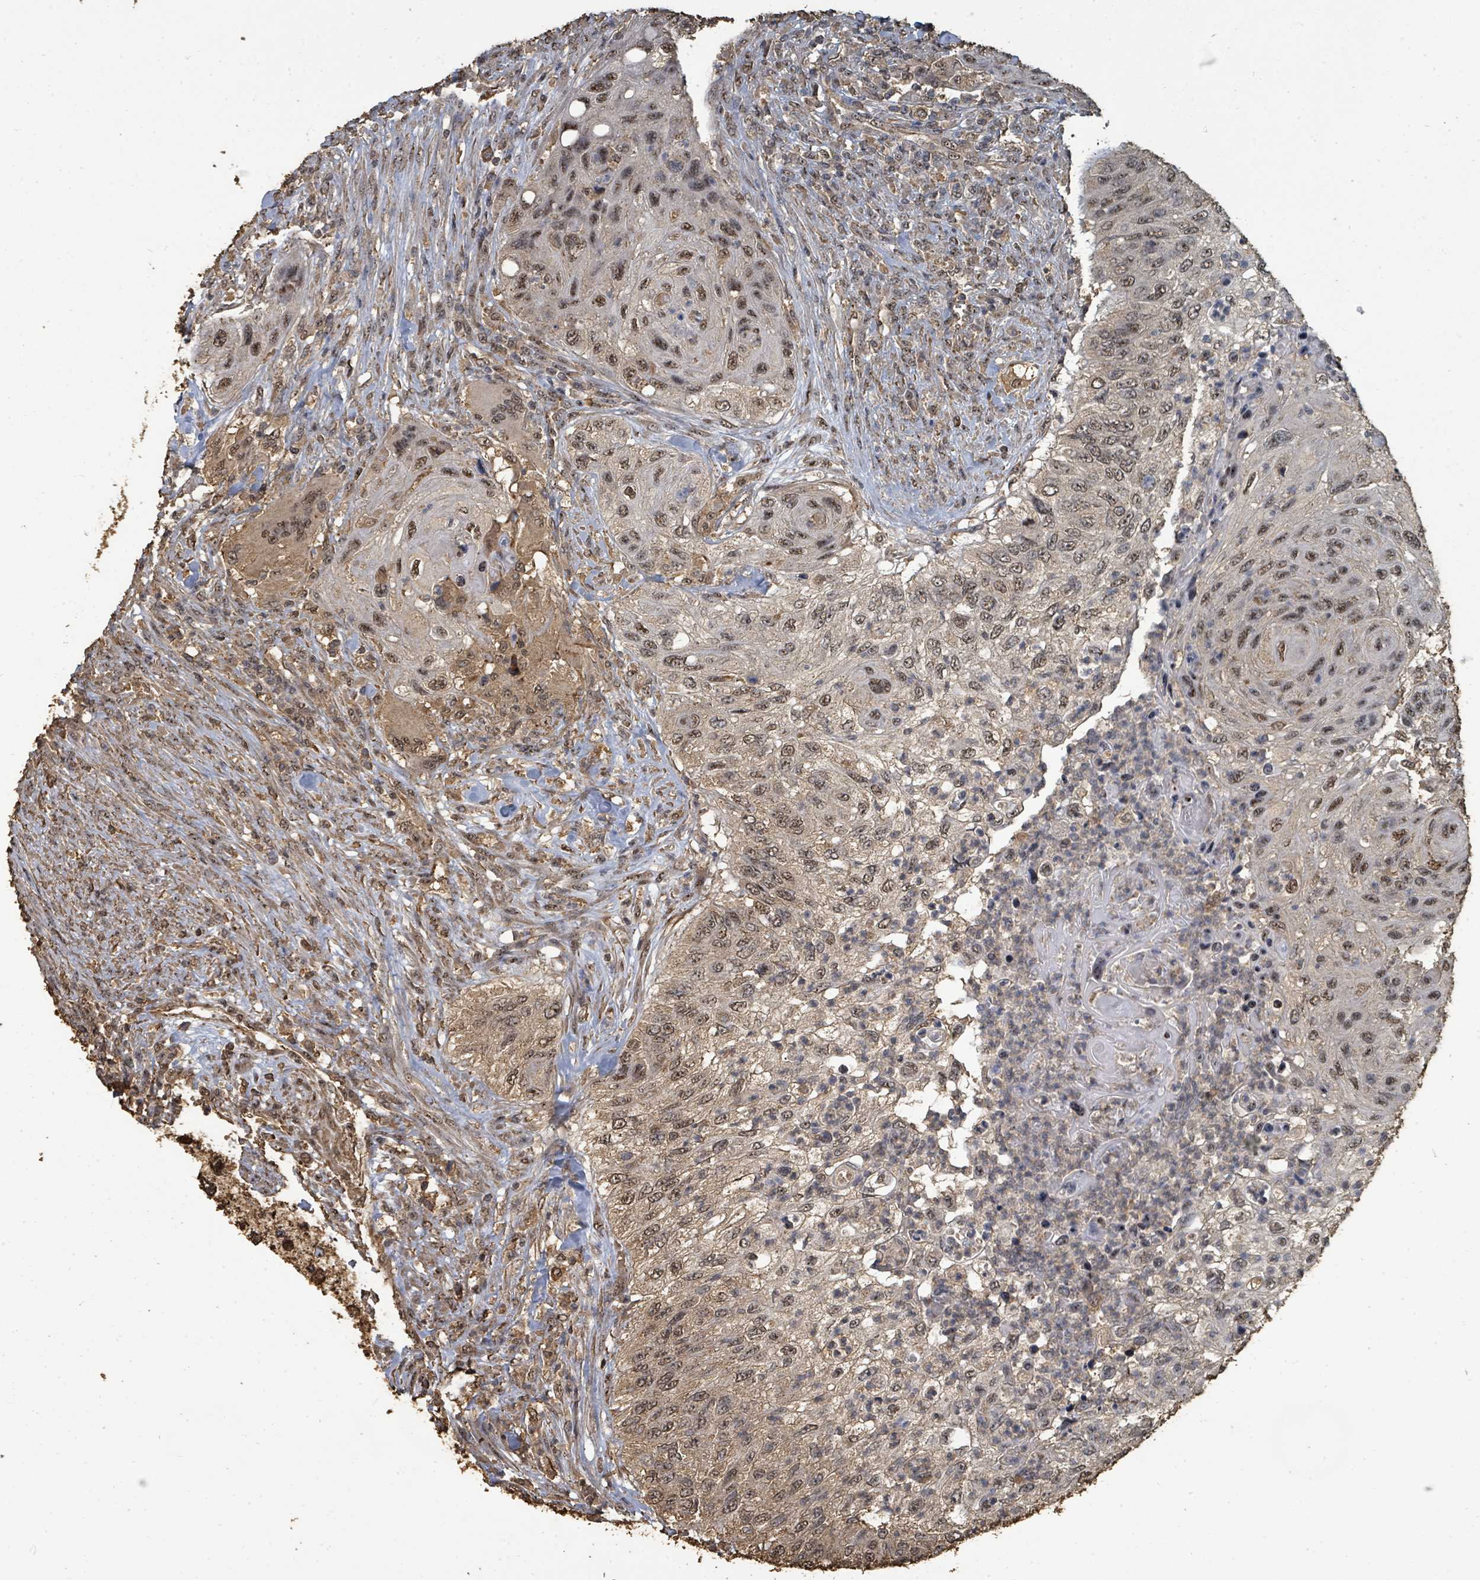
{"staining": {"intensity": "moderate", "quantity": ">75%", "location": "nuclear"}, "tissue": "urothelial cancer", "cell_type": "Tumor cells", "image_type": "cancer", "snomed": [{"axis": "morphology", "description": "Urothelial carcinoma, High grade"}, {"axis": "topography", "description": "Urinary bladder"}], "caption": "The micrograph reveals a brown stain indicating the presence of a protein in the nuclear of tumor cells in urothelial cancer.", "gene": "C6orf52", "patient": {"sex": "female", "age": 60}}